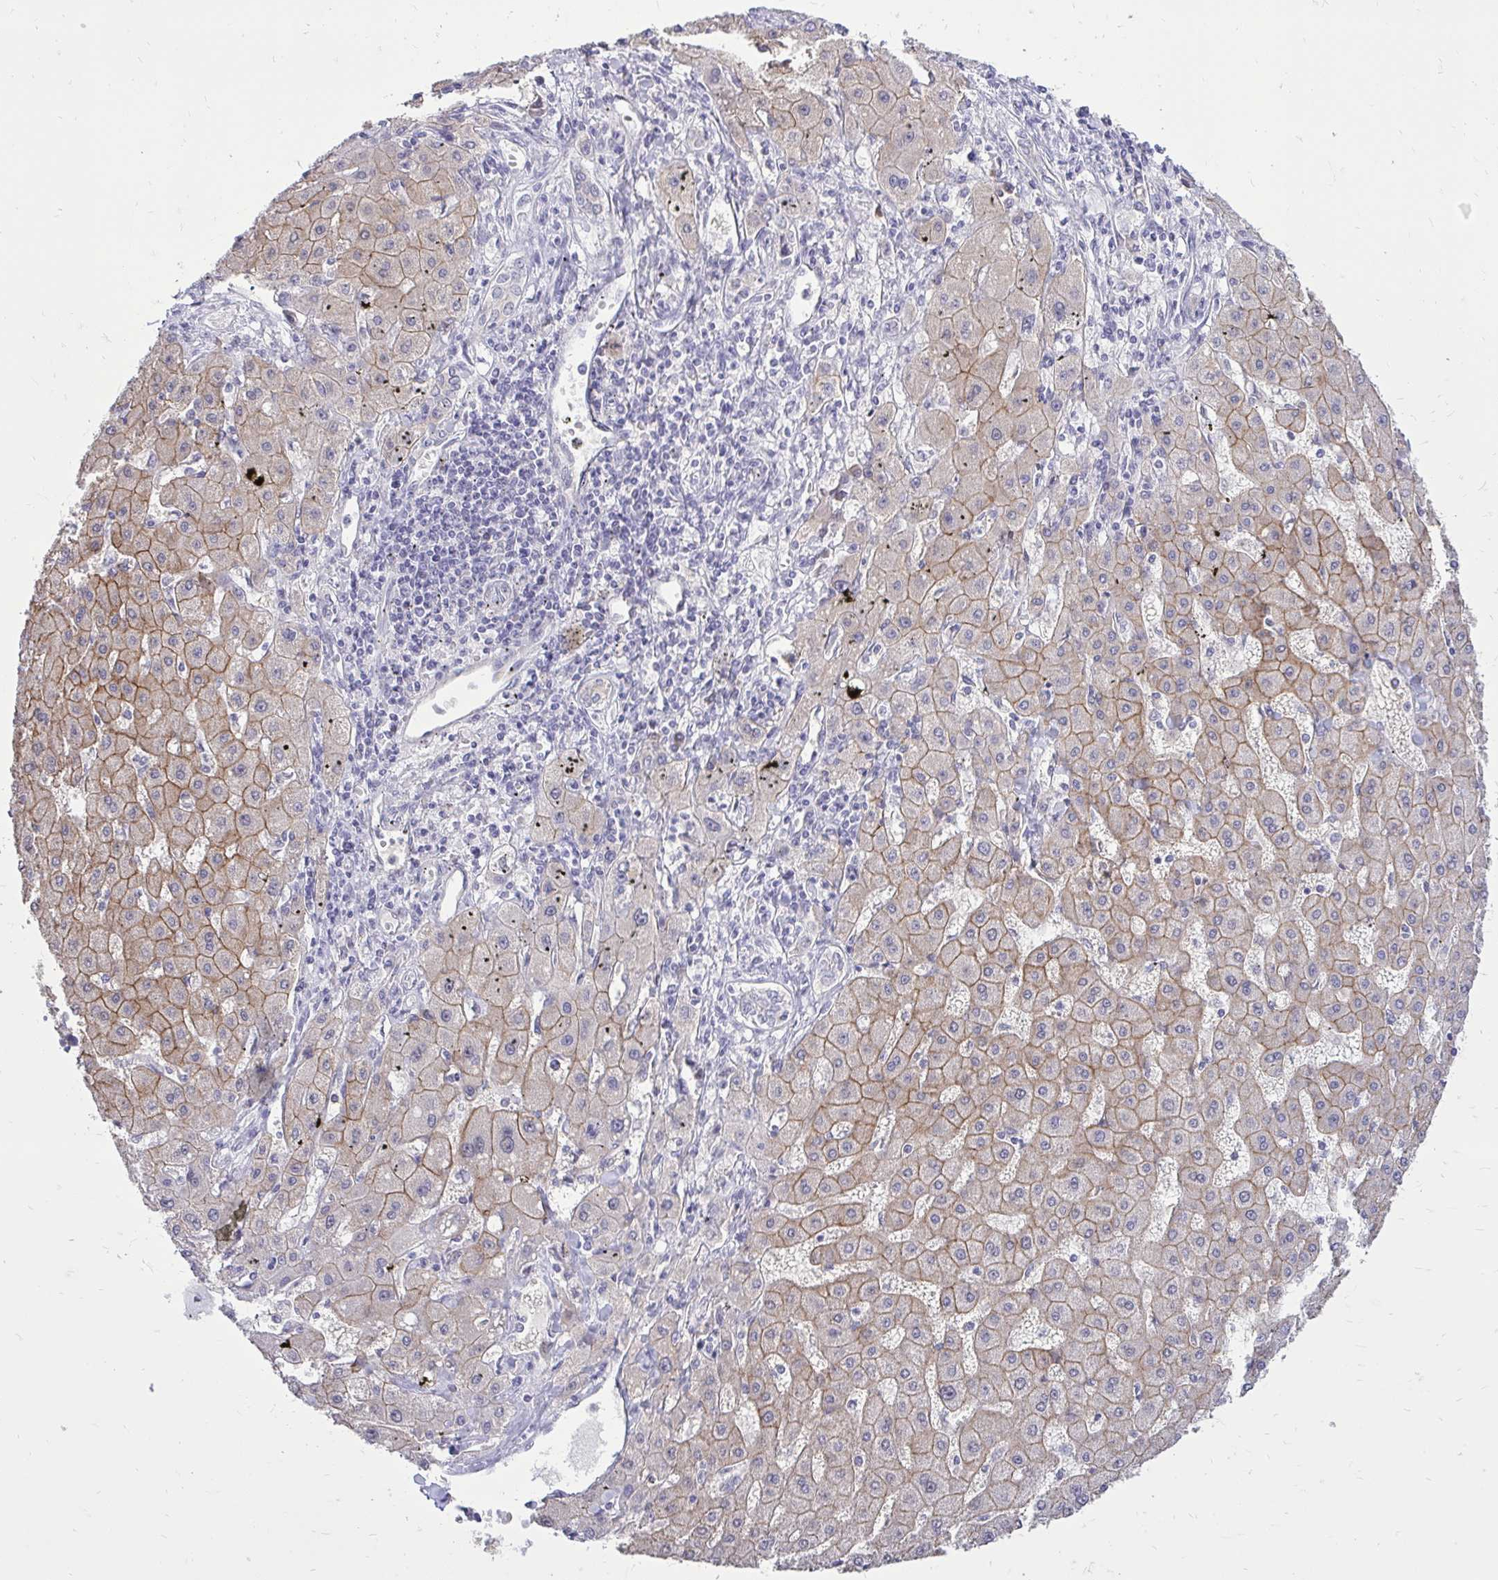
{"staining": {"intensity": "moderate", "quantity": ">75%", "location": "cytoplasmic/membranous"}, "tissue": "liver cancer", "cell_type": "Tumor cells", "image_type": "cancer", "snomed": [{"axis": "morphology", "description": "Carcinoma, Hepatocellular, NOS"}, {"axis": "topography", "description": "Liver"}], "caption": "Immunohistochemistry (IHC) (DAB) staining of human liver cancer displays moderate cytoplasmic/membranous protein staining in approximately >75% of tumor cells. The staining was performed using DAB (3,3'-diaminobenzidine) to visualize the protein expression in brown, while the nuclei were stained in blue with hematoxylin (Magnification: 20x).", "gene": "SPTBN2", "patient": {"sex": "male", "age": 72}}